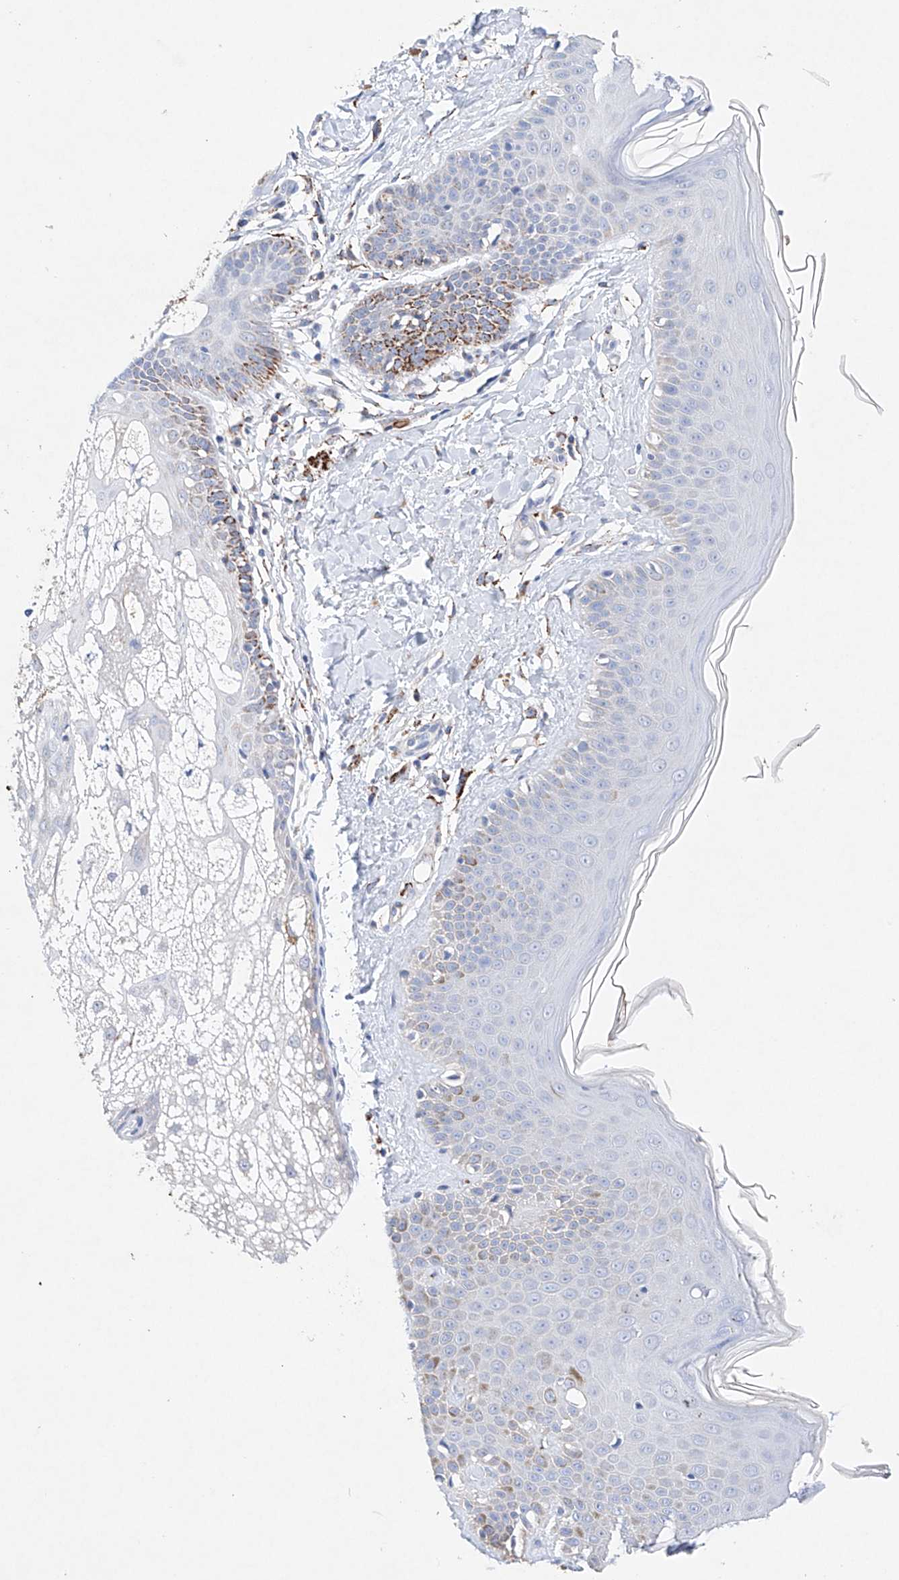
{"staining": {"intensity": "negative", "quantity": "none", "location": "none"}, "tissue": "skin", "cell_type": "Fibroblasts", "image_type": "normal", "snomed": [{"axis": "morphology", "description": "Normal tissue, NOS"}, {"axis": "topography", "description": "Skin"}], "caption": "Human skin stained for a protein using immunohistochemistry (IHC) exhibits no staining in fibroblasts.", "gene": "NRROS", "patient": {"sex": "male", "age": 52}}